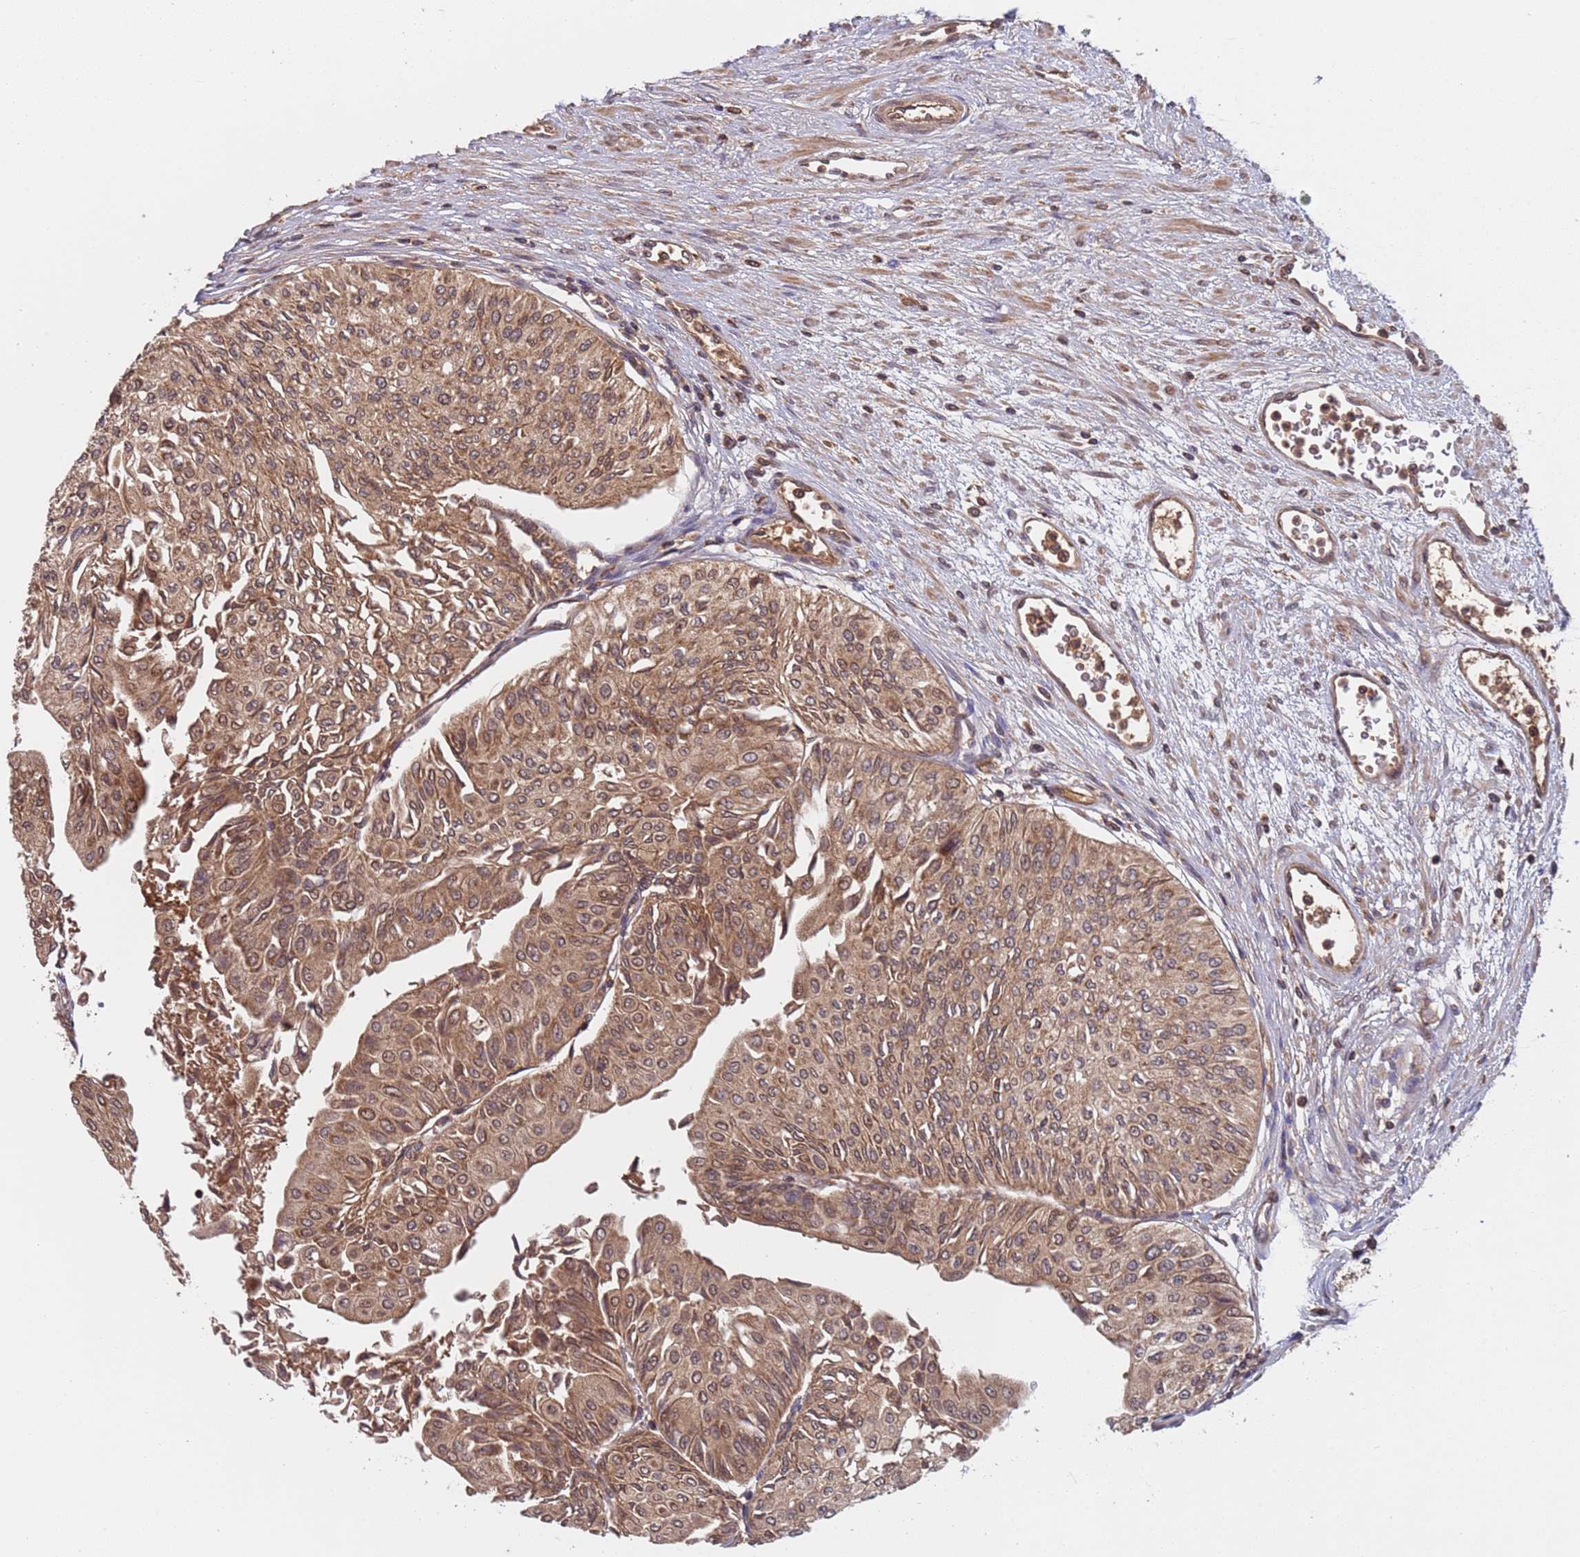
{"staining": {"intensity": "moderate", "quantity": ">75%", "location": "cytoplasmic/membranous,nuclear"}, "tissue": "urothelial cancer", "cell_type": "Tumor cells", "image_type": "cancer", "snomed": [{"axis": "morphology", "description": "Urothelial carcinoma, Low grade"}, {"axis": "topography", "description": "Urinary bladder"}], "caption": "Protein staining displays moderate cytoplasmic/membranous and nuclear staining in approximately >75% of tumor cells in urothelial cancer. The staining is performed using DAB brown chromogen to label protein expression. The nuclei are counter-stained blue using hematoxylin.", "gene": "ERI1", "patient": {"sex": "male", "age": 67}}